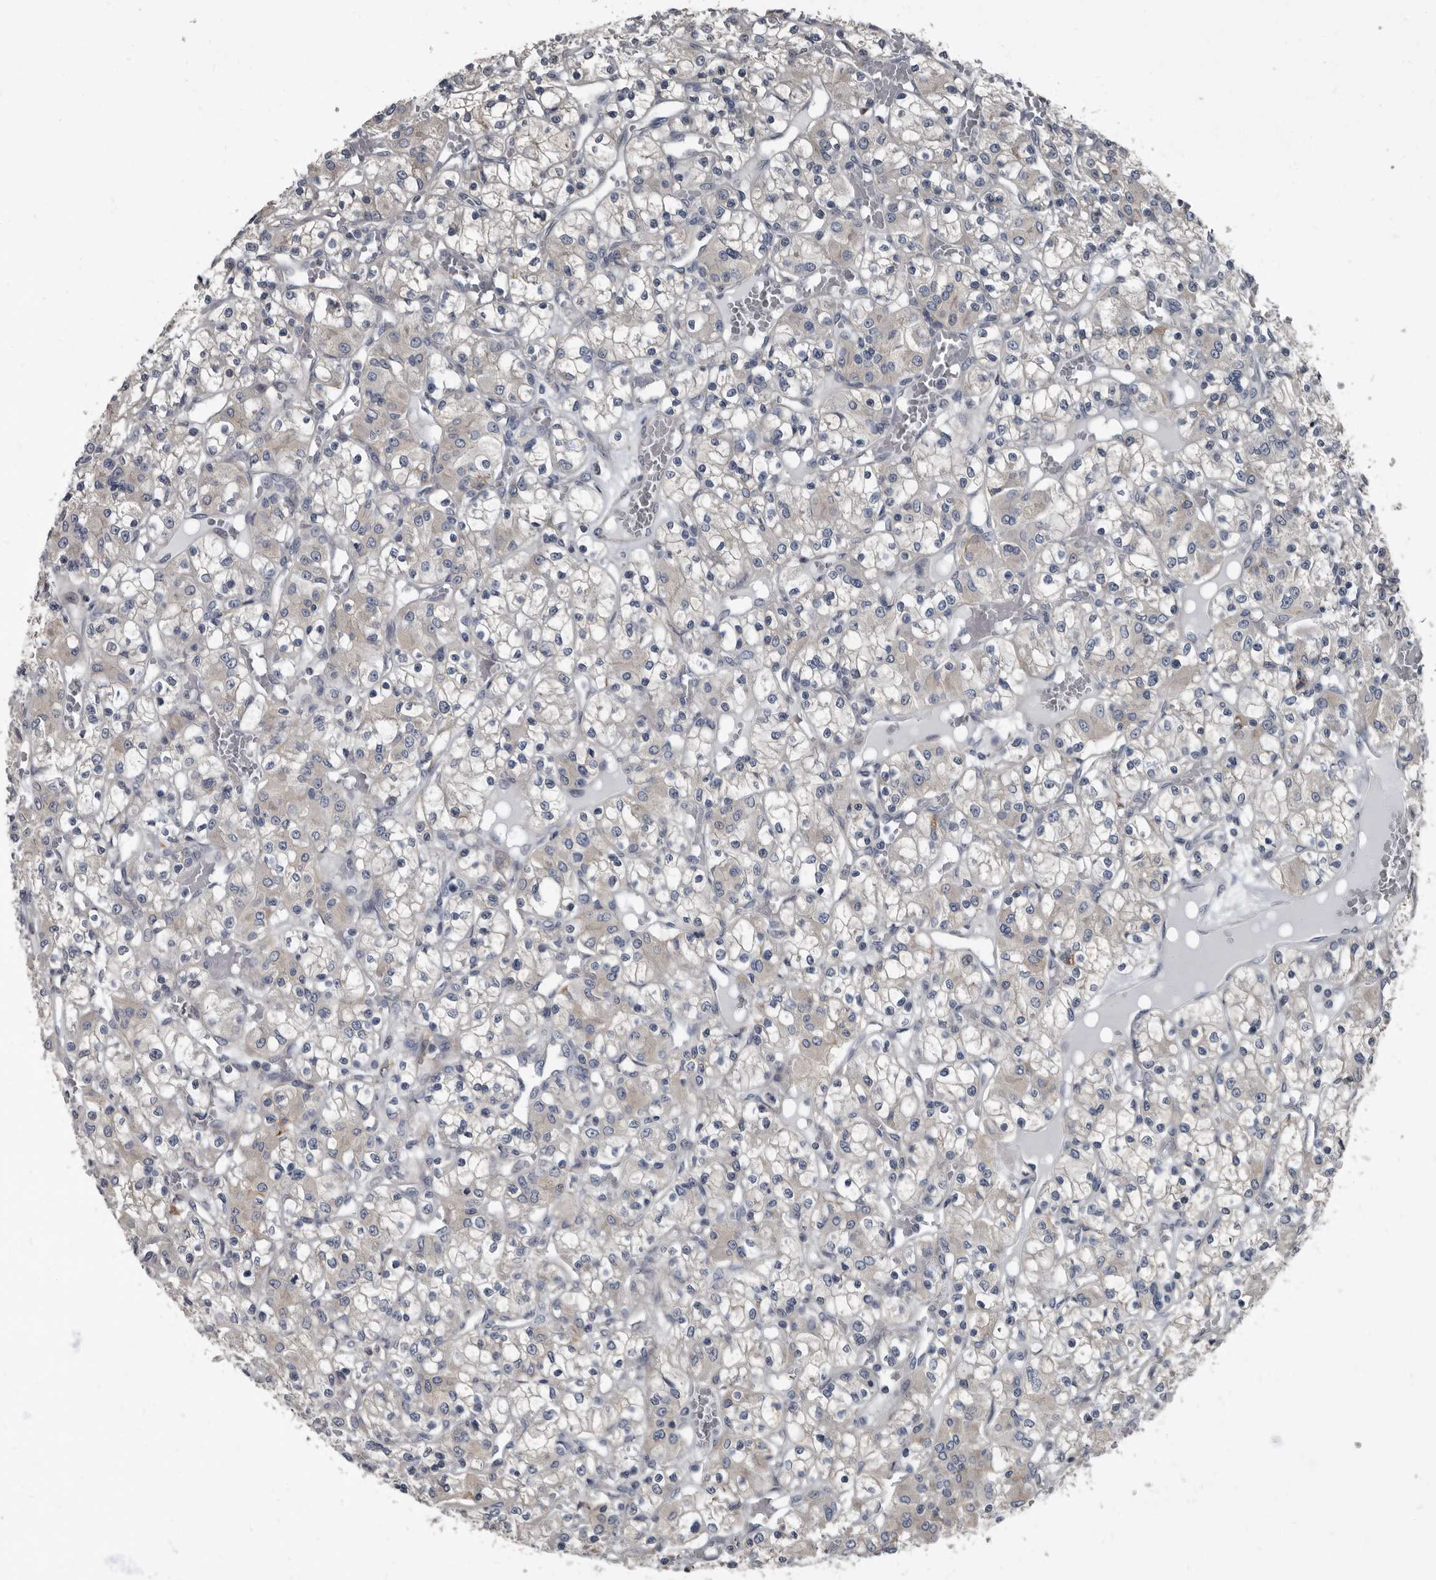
{"staining": {"intensity": "negative", "quantity": "none", "location": "none"}, "tissue": "renal cancer", "cell_type": "Tumor cells", "image_type": "cancer", "snomed": [{"axis": "morphology", "description": "Adenocarcinoma, NOS"}, {"axis": "topography", "description": "Kidney"}], "caption": "An immunohistochemistry image of renal cancer is shown. There is no staining in tumor cells of renal cancer. Nuclei are stained in blue.", "gene": "TPD52L1", "patient": {"sex": "female", "age": 59}}